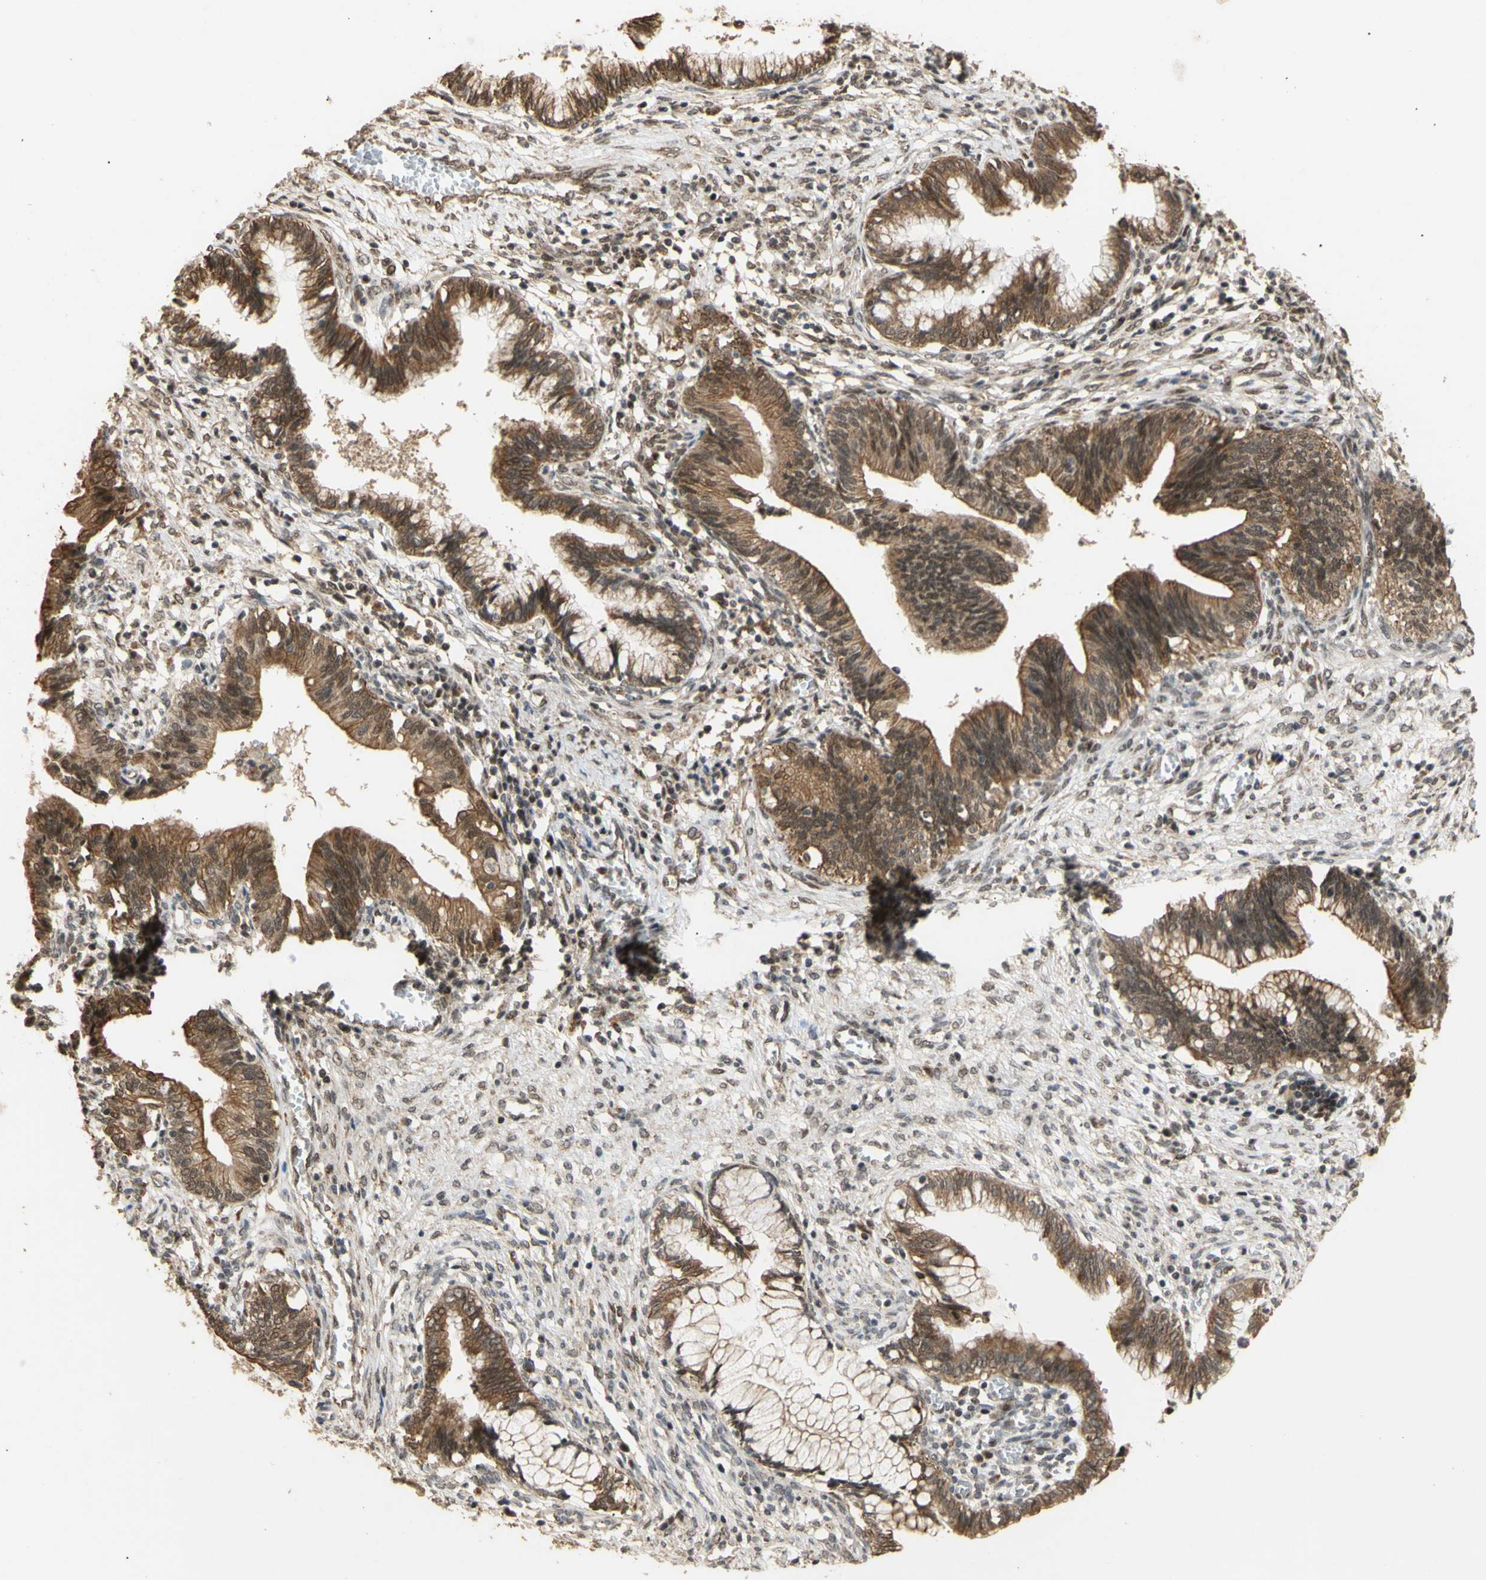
{"staining": {"intensity": "moderate", "quantity": ">75%", "location": "cytoplasmic/membranous"}, "tissue": "cervical cancer", "cell_type": "Tumor cells", "image_type": "cancer", "snomed": [{"axis": "morphology", "description": "Adenocarcinoma, NOS"}, {"axis": "topography", "description": "Cervix"}], "caption": "Tumor cells demonstrate medium levels of moderate cytoplasmic/membranous expression in approximately >75% of cells in human cervical adenocarcinoma. (IHC, brightfield microscopy, high magnification).", "gene": "GTF2E2", "patient": {"sex": "female", "age": 44}}